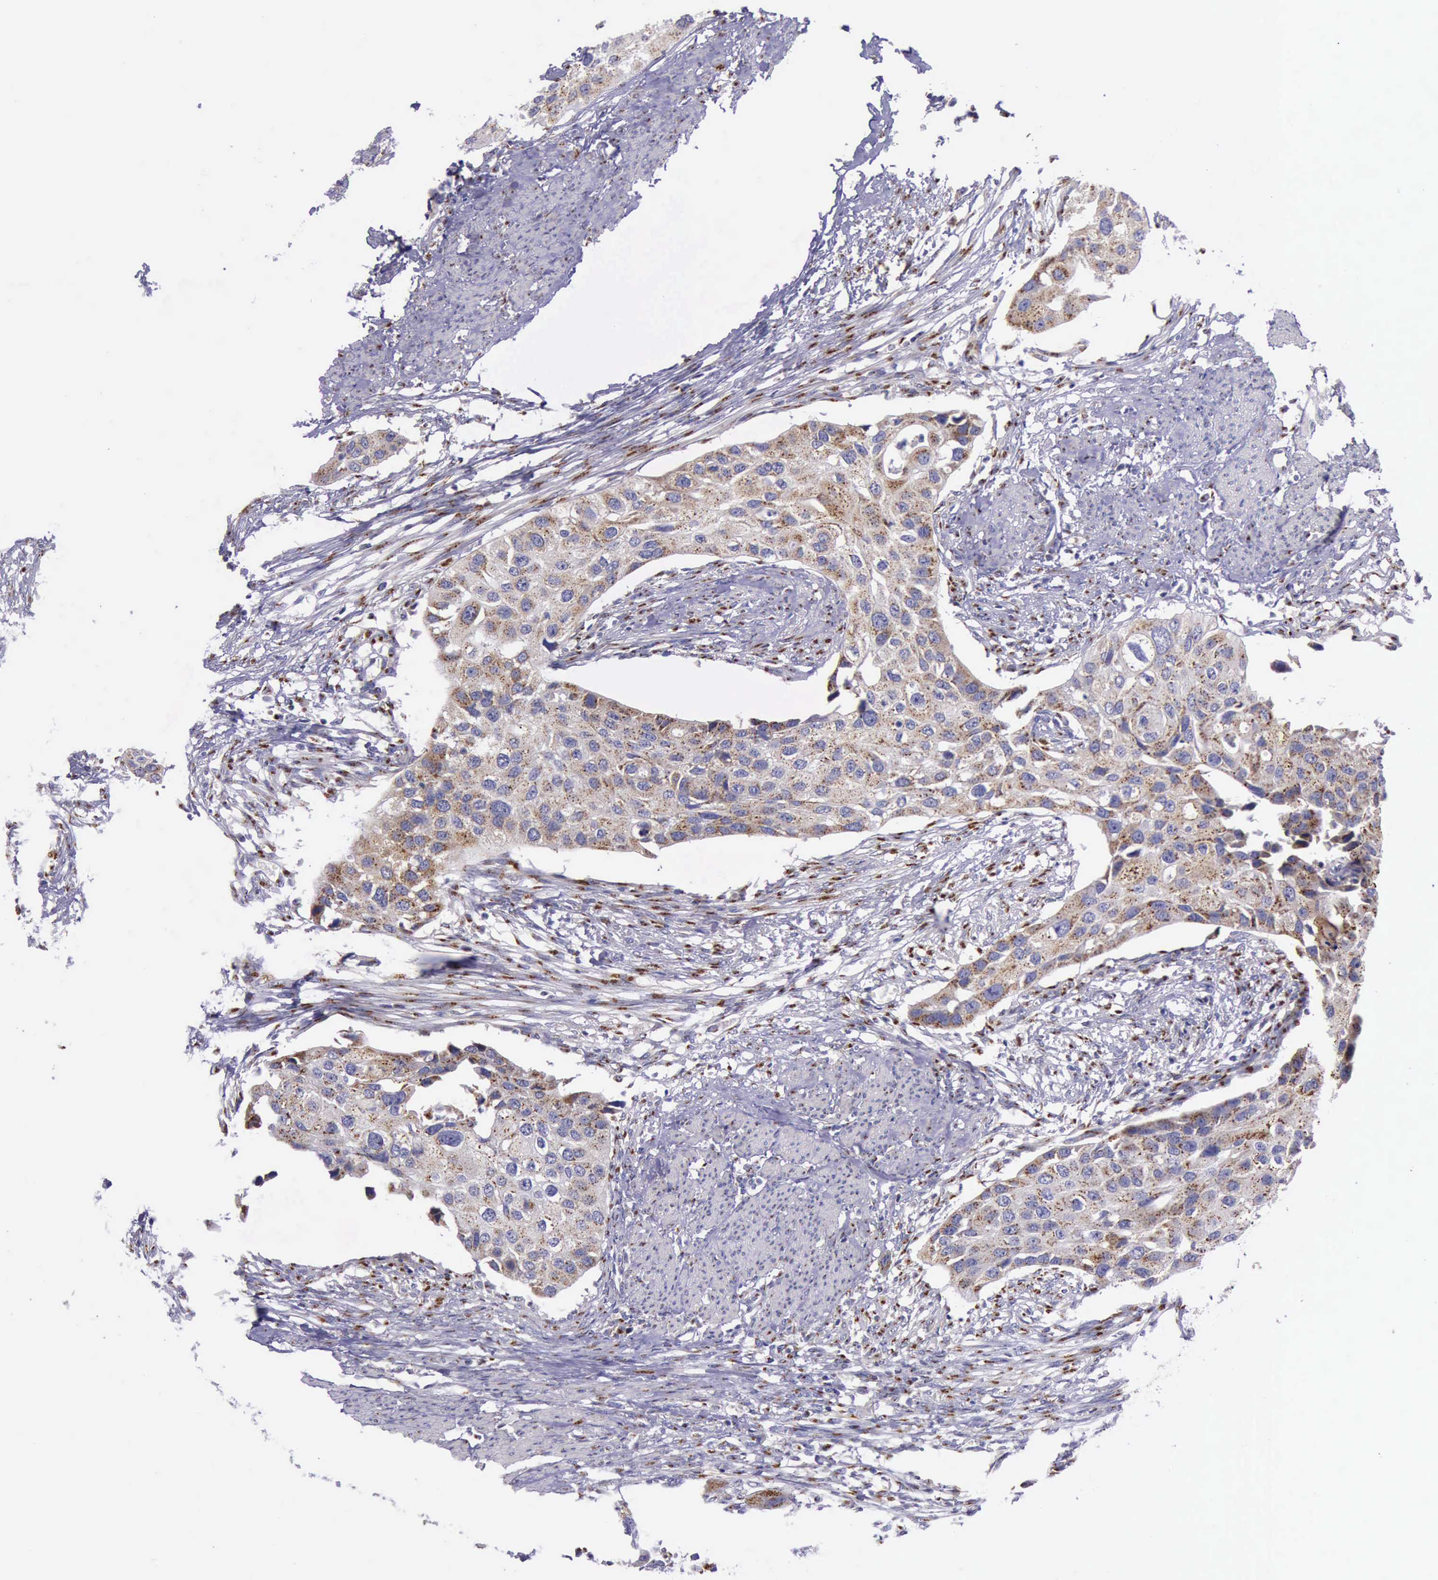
{"staining": {"intensity": "strong", "quantity": ">75%", "location": "cytoplasmic/membranous"}, "tissue": "urothelial cancer", "cell_type": "Tumor cells", "image_type": "cancer", "snomed": [{"axis": "morphology", "description": "Urothelial carcinoma, High grade"}, {"axis": "topography", "description": "Urinary bladder"}], "caption": "Immunohistochemical staining of human urothelial carcinoma (high-grade) reveals strong cytoplasmic/membranous protein positivity in approximately >75% of tumor cells. The staining is performed using DAB (3,3'-diaminobenzidine) brown chromogen to label protein expression. The nuclei are counter-stained blue using hematoxylin.", "gene": "GOLGA5", "patient": {"sex": "male", "age": 55}}